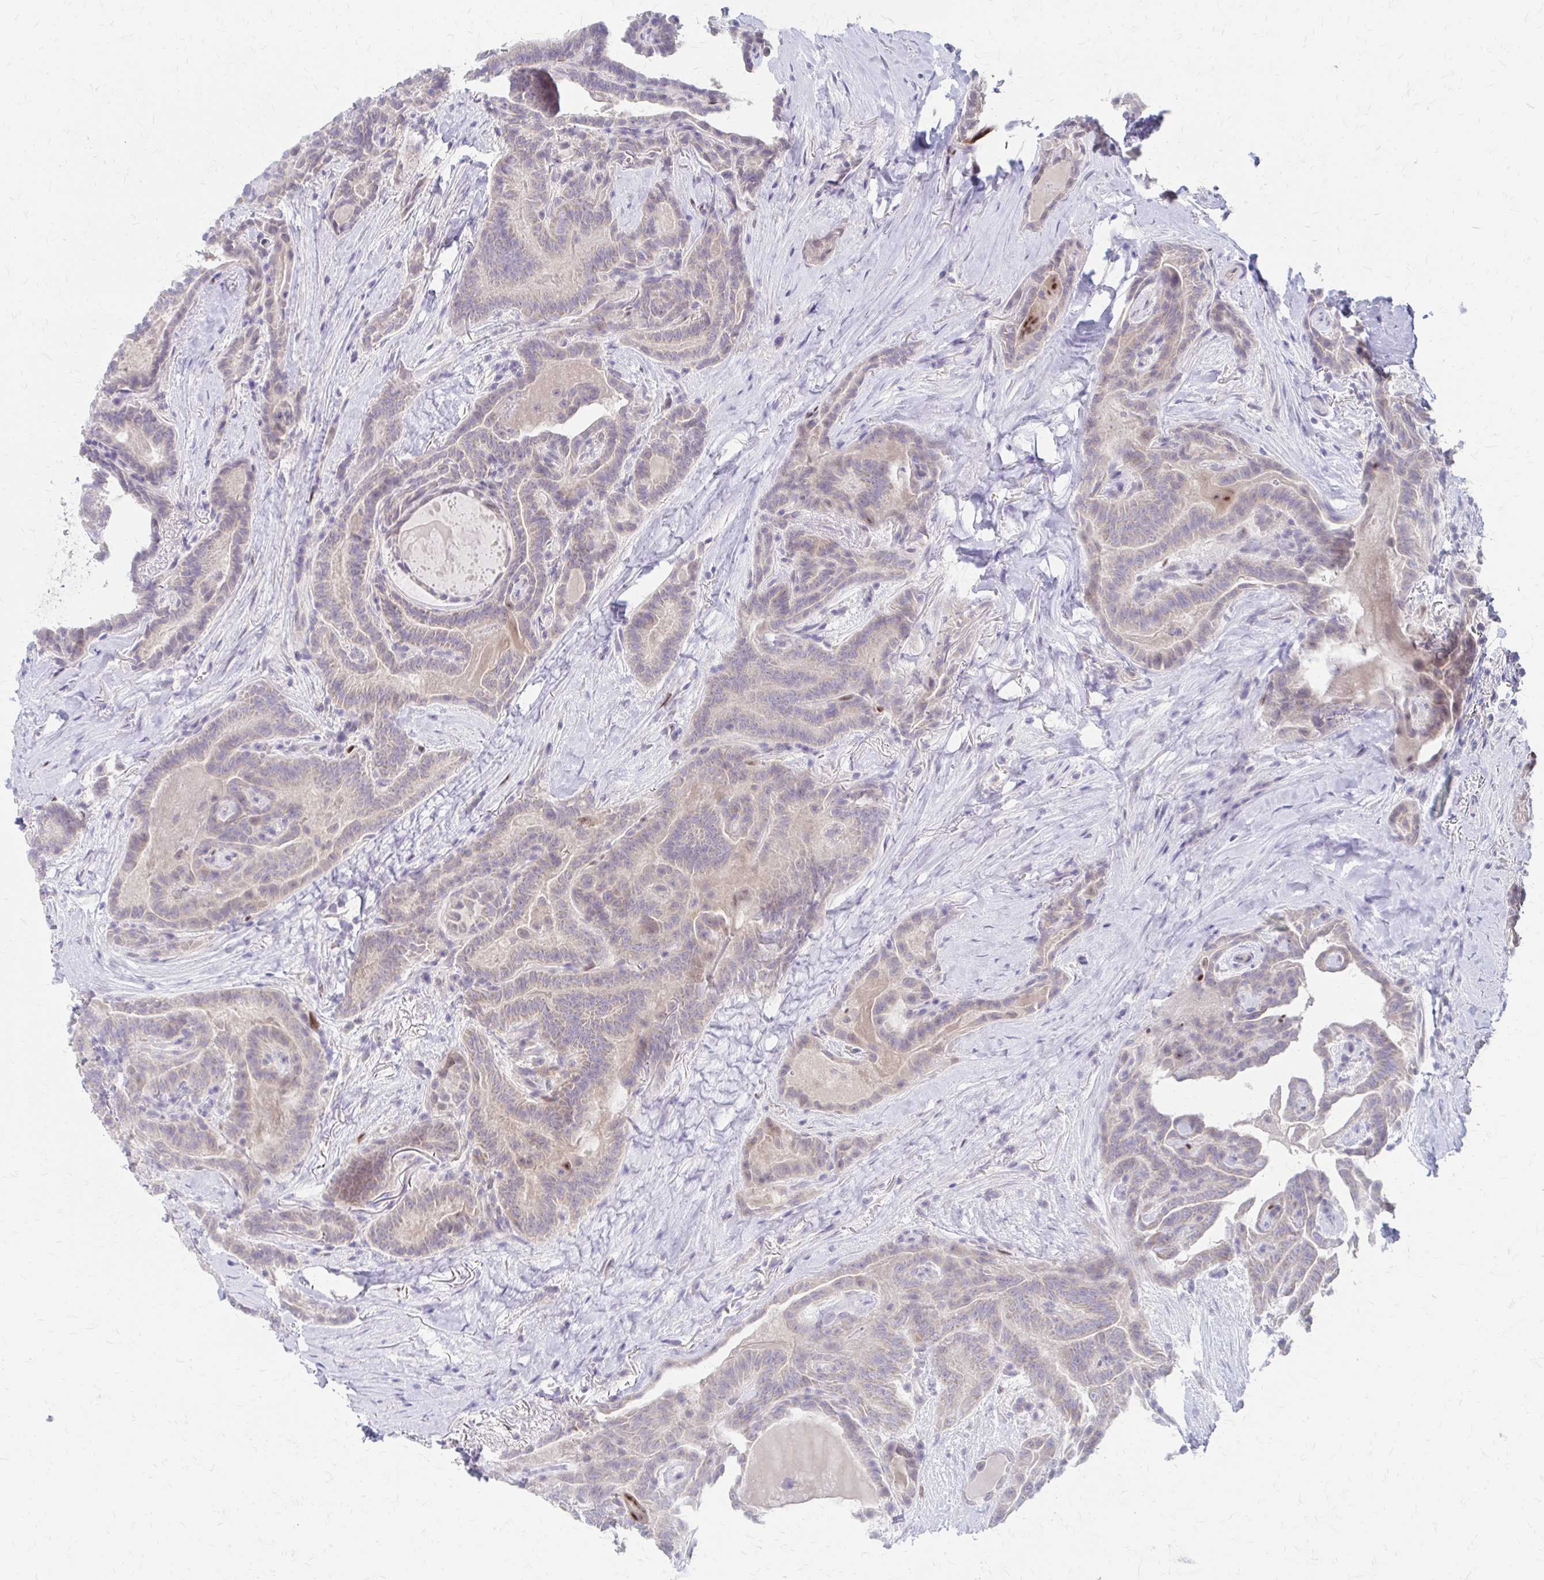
{"staining": {"intensity": "moderate", "quantity": "<25%", "location": "nuclear"}, "tissue": "thyroid cancer", "cell_type": "Tumor cells", "image_type": "cancer", "snomed": [{"axis": "morphology", "description": "Papillary adenocarcinoma, NOS"}, {"axis": "topography", "description": "Thyroid gland"}], "caption": "Protein staining demonstrates moderate nuclear staining in about <25% of tumor cells in papillary adenocarcinoma (thyroid).", "gene": "CNKSR3", "patient": {"sex": "female", "age": 61}}